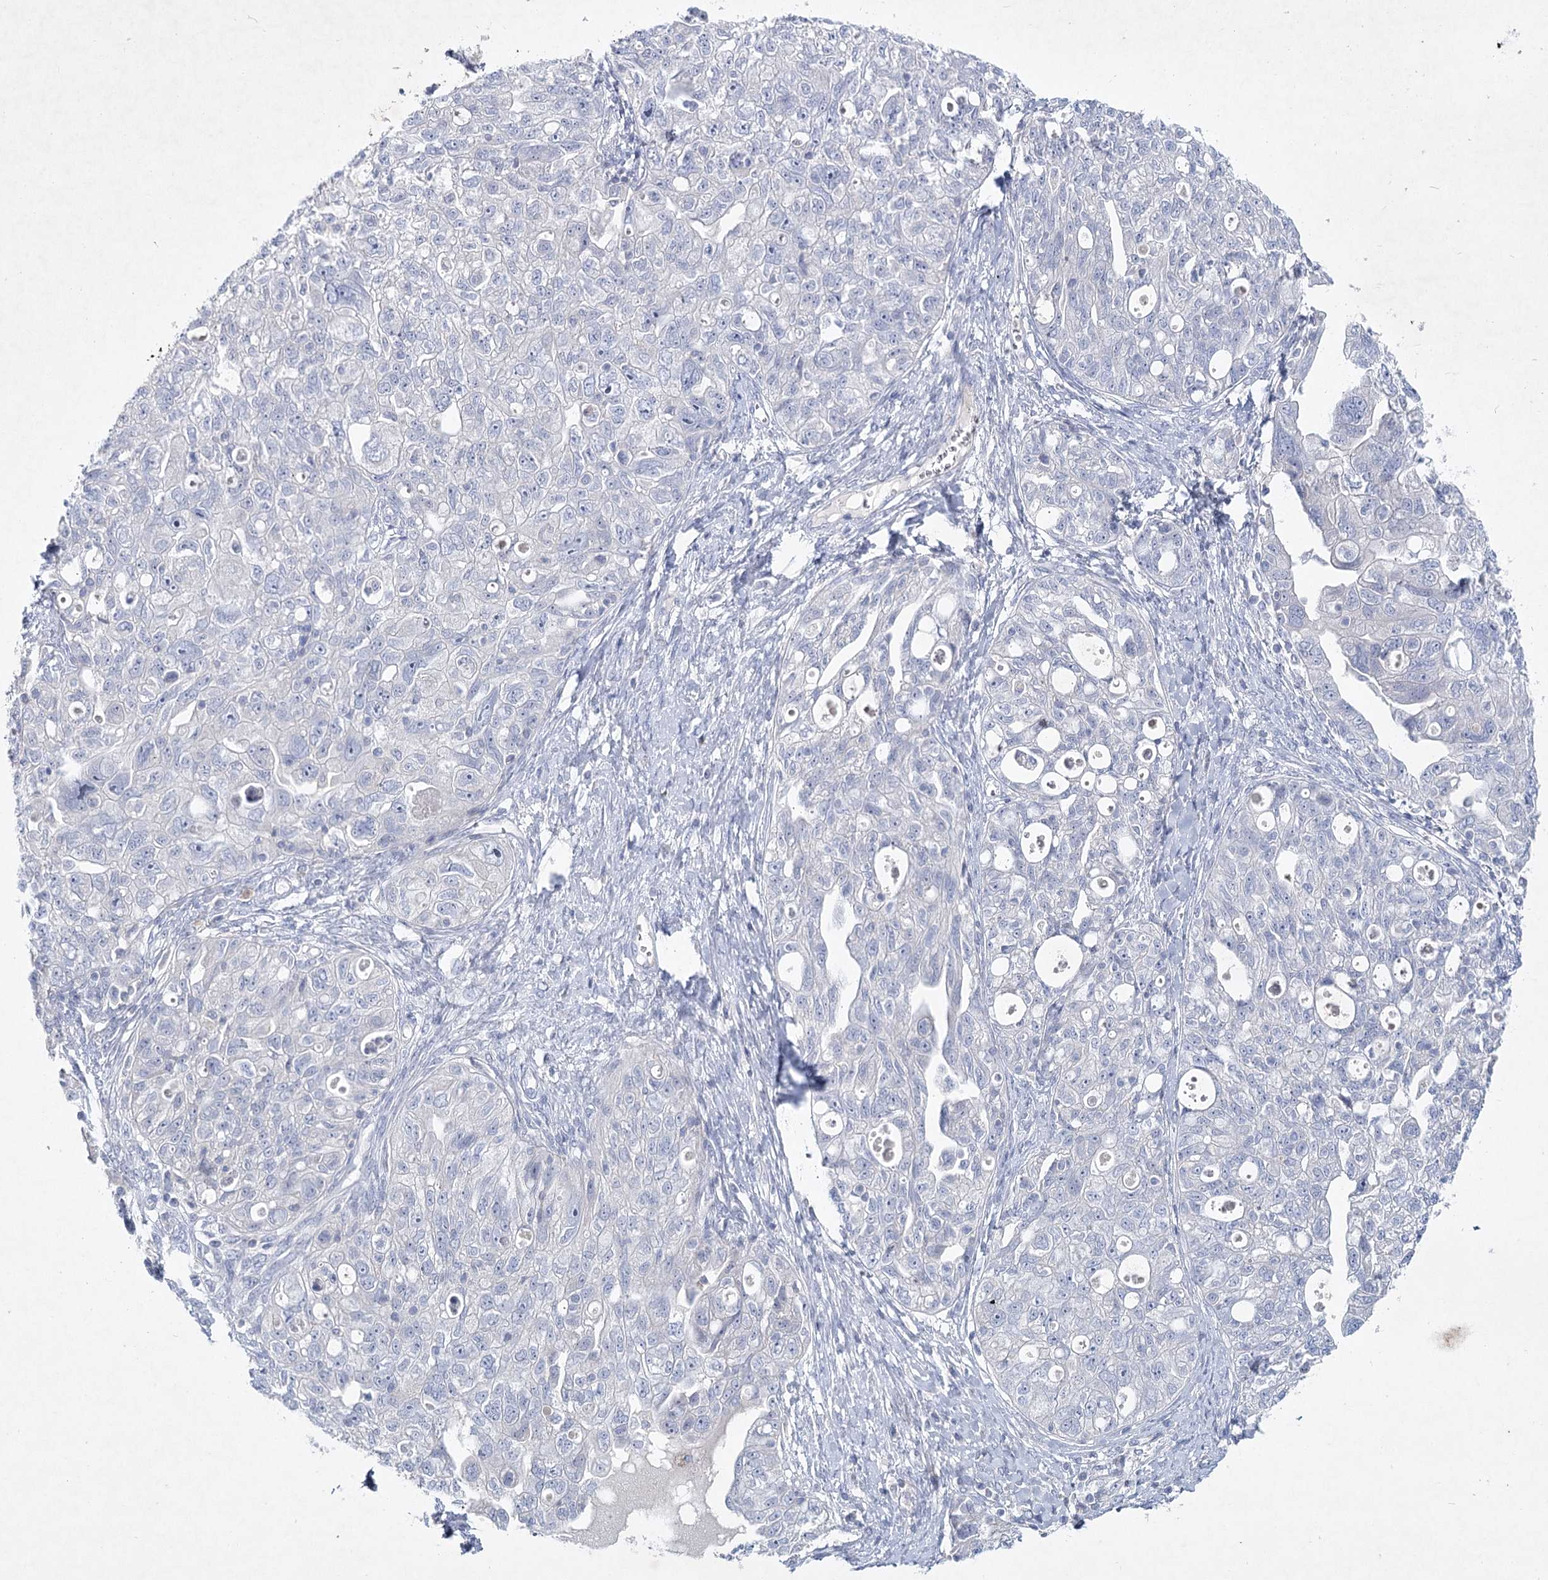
{"staining": {"intensity": "negative", "quantity": "none", "location": "none"}, "tissue": "ovarian cancer", "cell_type": "Tumor cells", "image_type": "cancer", "snomed": [{"axis": "morphology", "description": "Carcinoma, NOS"}, {"axis": "morphology", "description": "Cystadenocarcinoma, serous, NOS"}, {"axis": "topography", "description": "Ovary"}], "caption": "IHC micrograph of human carcinoma (ovarian) stained for a protein (brown), which demonstrates no expression in tumor cells.", "gene": "MAP3K13", "patient": {"sex": "female", "age": 69}}